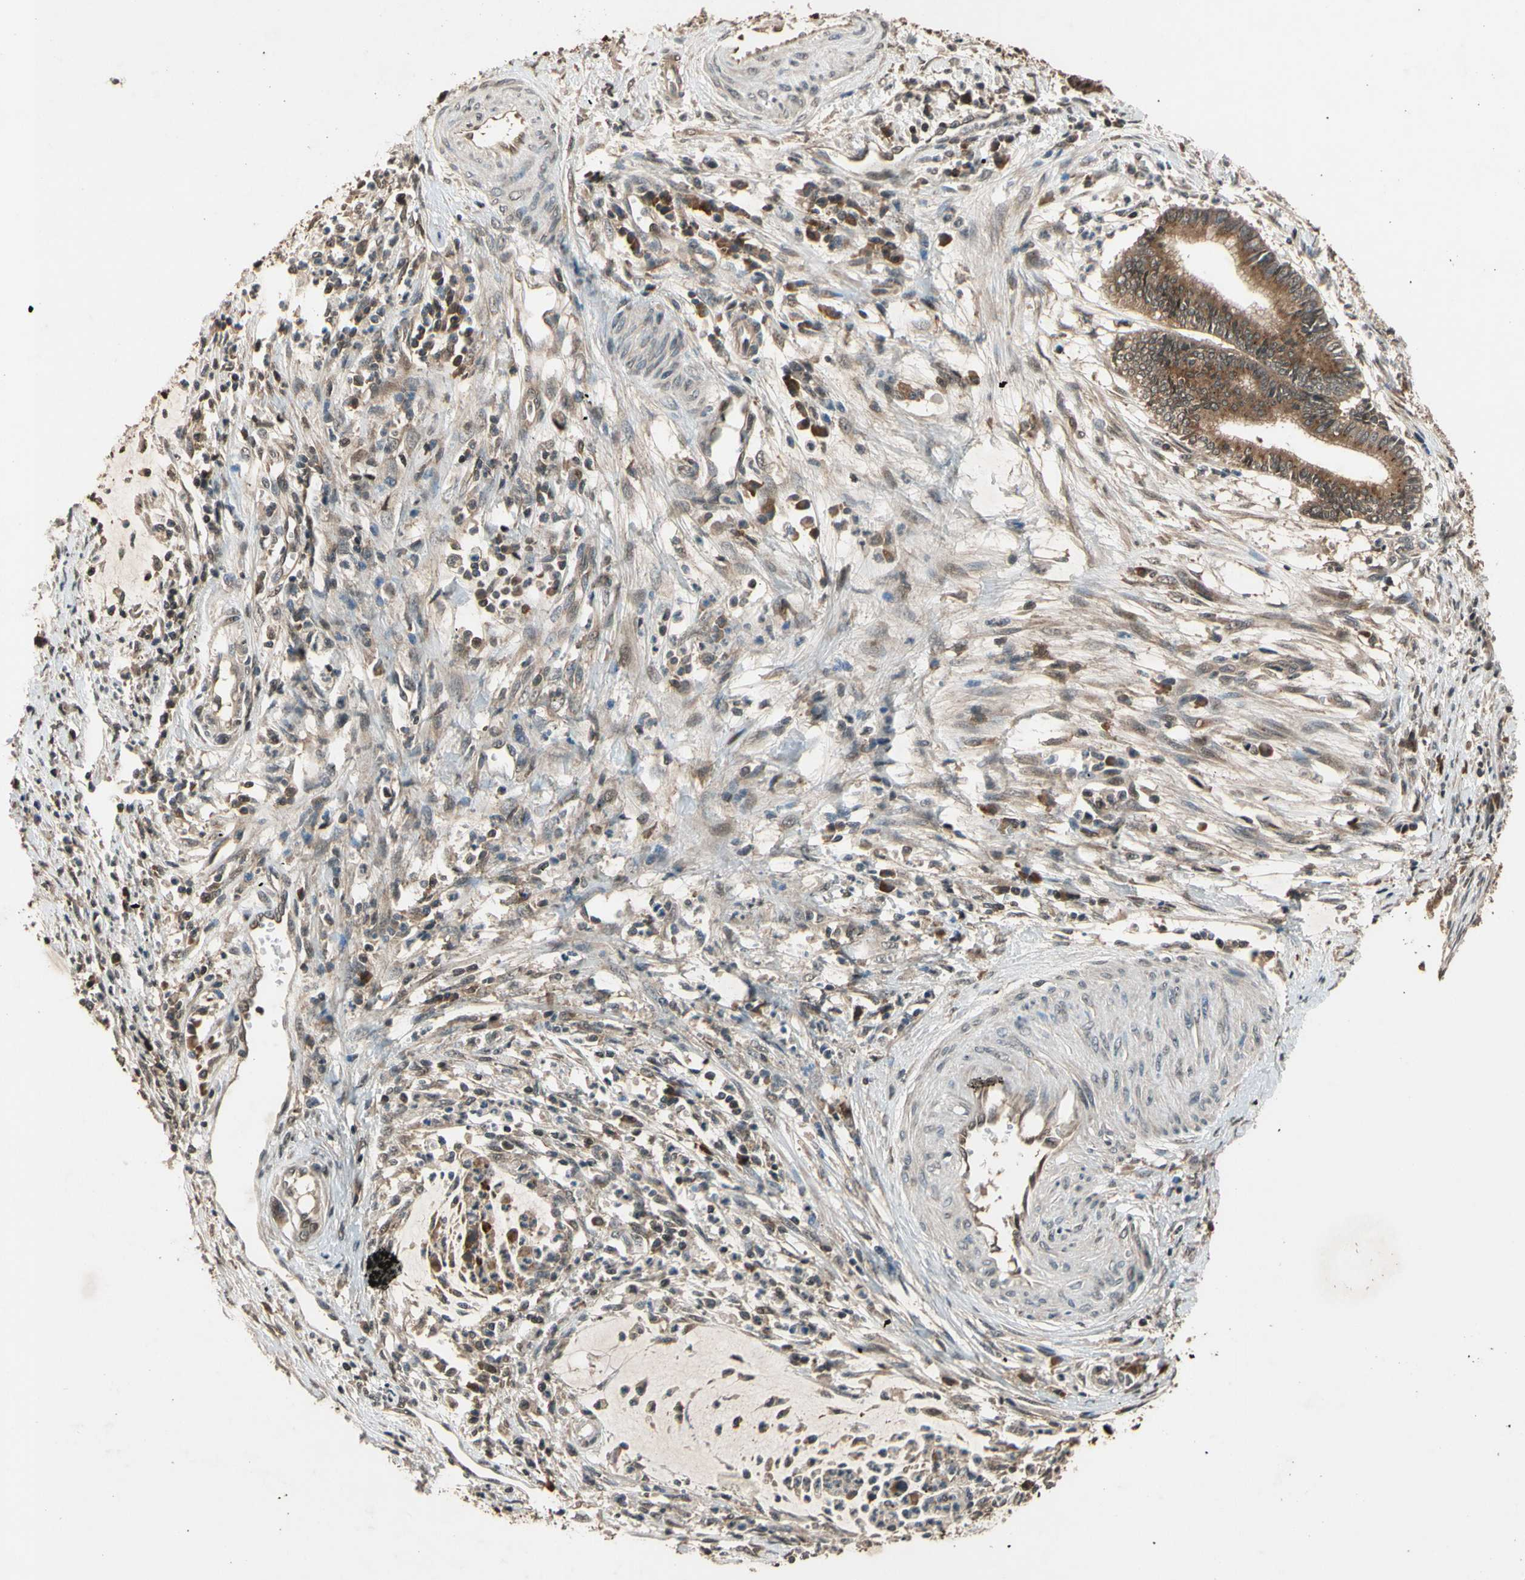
{"staining": {"intensity": "strong", "quantity": ">75%", "location": "cytoplasmic/membranous"}, "tissue": "cervical cancer", "cell_type": "Tumor cells", "image_type": "cancer", "snomed": [{"axis": "morphology", "description": "Adenocarcinoma, NOS"}, {"axis": "topography", "description": "Cervix"}], "caption": "The immunohistochemical stain shows strong cytoplasmic/membranous positivity in tumor cells of adenocarcinoma (cervical) tissue. The staining was performed using DAB (3,3'-diaminobenzidine) to visualize the protein expression in brown, while the nuclei were stained in blue with hematoxylin (Magnification: 20x).", "gene": "TMEM230", "patient": {"sex": "female", "age": 36}}